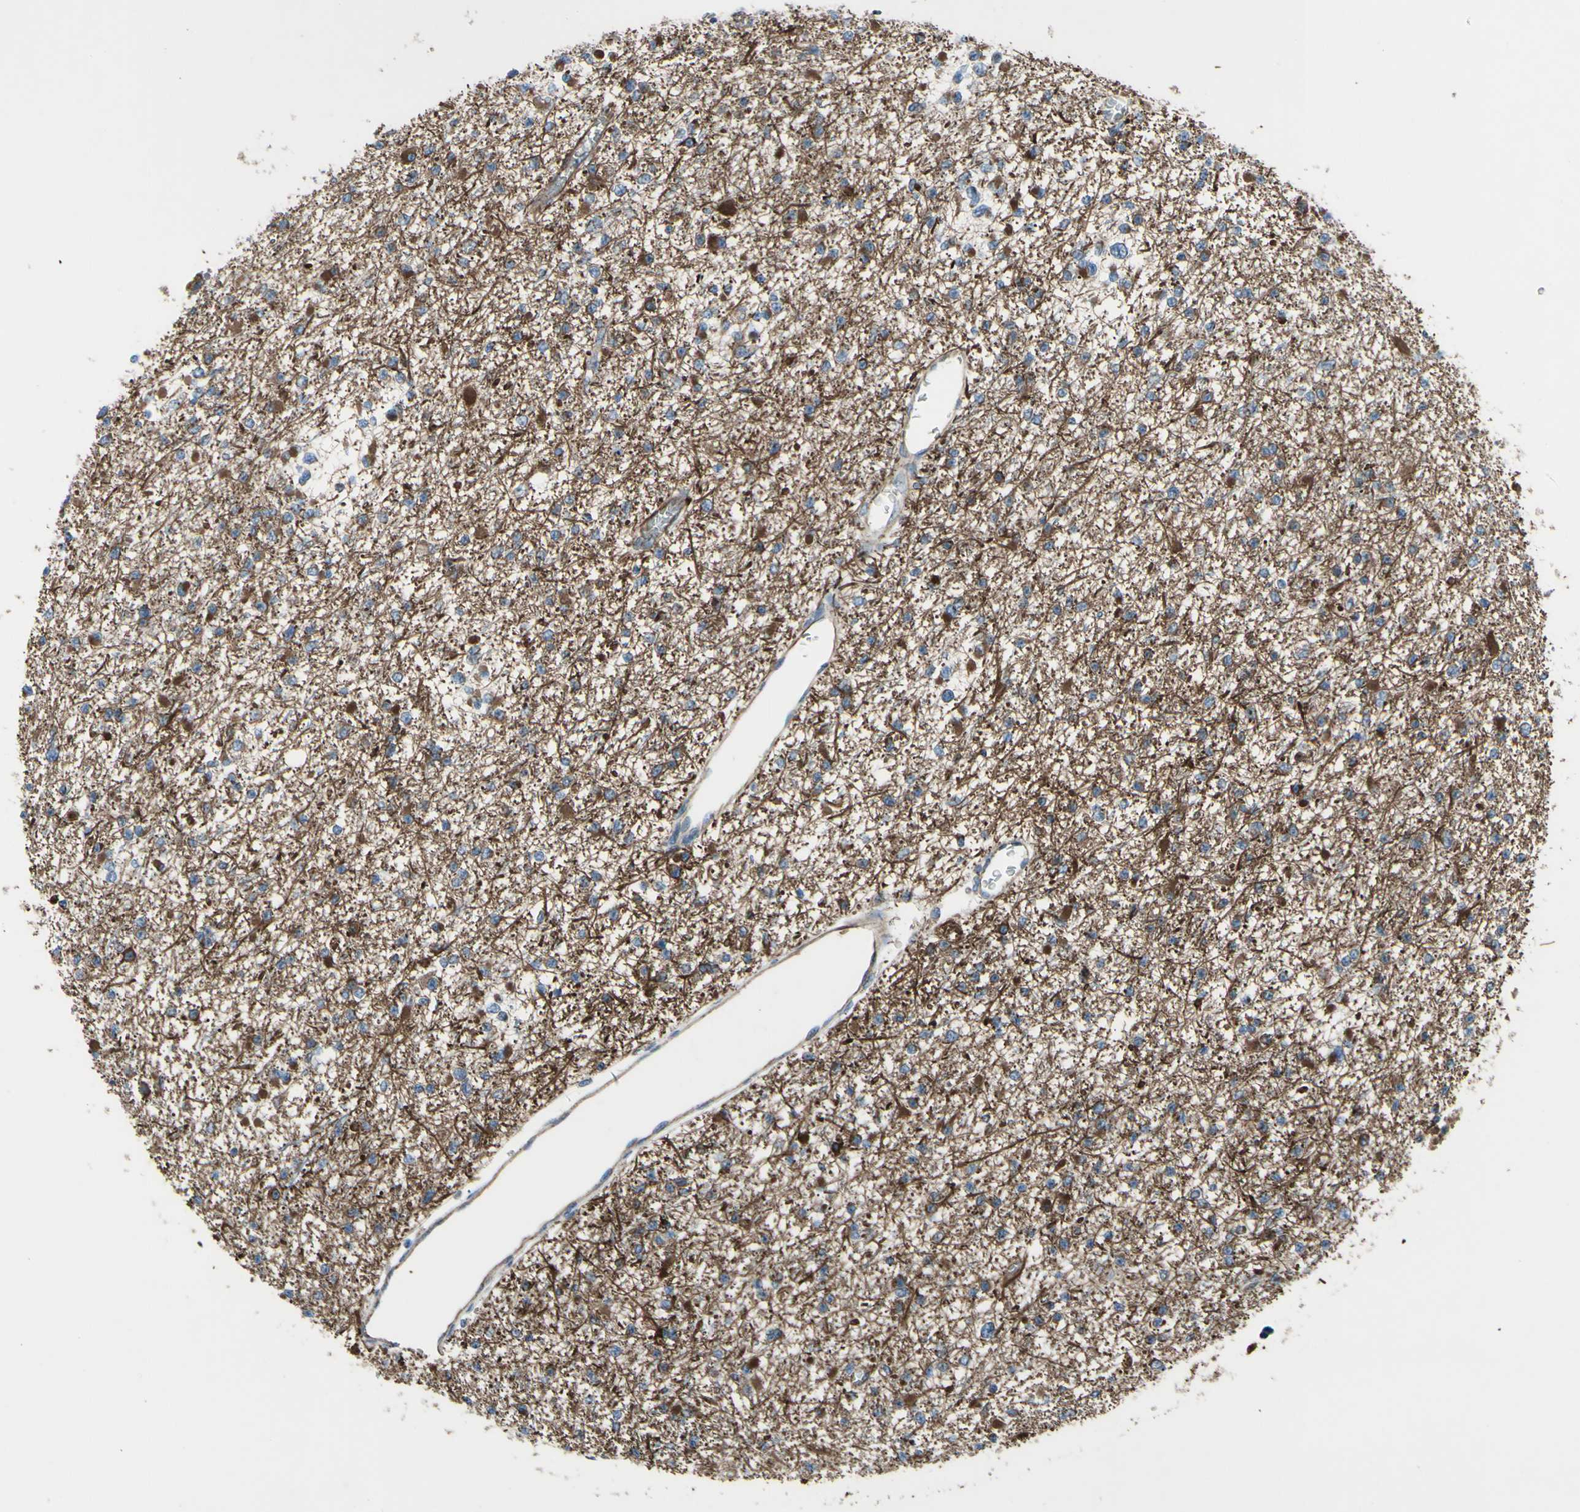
{"staining": {"intensity": "moderate", "quantity": ">75%", "location": "cytoplasmic/membranous"}, "tissue": "glioma", "cell_type": "Tumor cells", "image_type": "cancer", "snomed": [{"axis": "morphology", "description": "Glioma, malignant, Low grade"}, {"axis": "topography", "description": "Brain"}], "caption": "A histopathology image of glioma stained for a protein demonstrates moderate cytoplasmic/membranous brown staining in tumor cells.", "gene": "EMC7", "patient": {"sex": "female", "age": 22}}